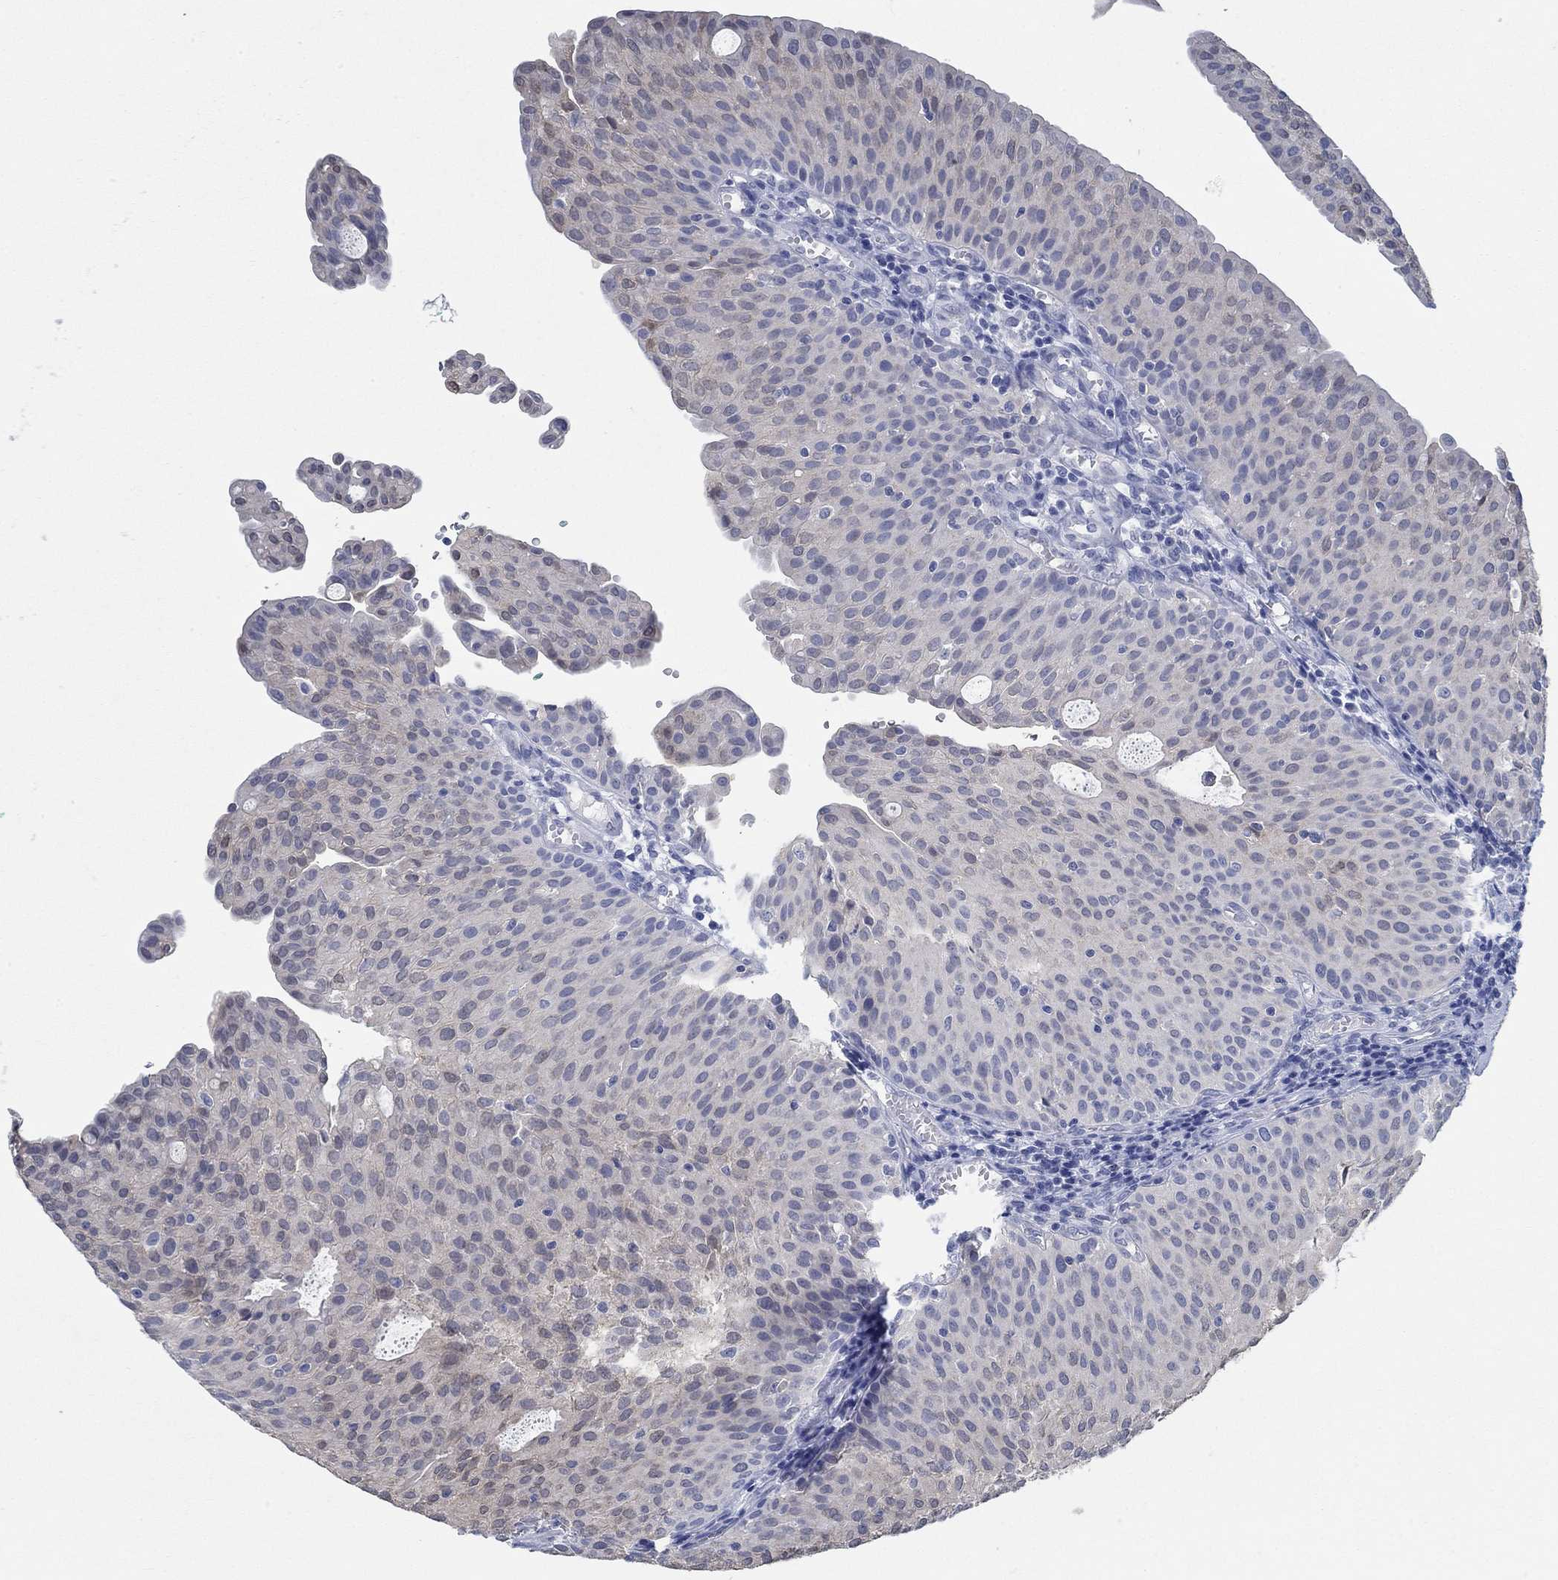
{"staining": {"intensity": "weak", "quantity": "<25%", "location": "cytoplasmic/membranous"}, "tissue": "urothelial cancer", "cell_type": "Tumor cells", "image_type": "cancer", "snomed": [{"axis": "morphology", "description": "Urothelial carcinoma, Low grade"}, {"axis": "topography", "description": "Urinary bladder"}], "caption": "Urothelial carcinoma (low-grade) stained for a protein using immunohistochemistry (IHC) exhibits no staining tumor cells.", "gene": "TEKT4", "patient": {"sex": "male", "age": 54}}